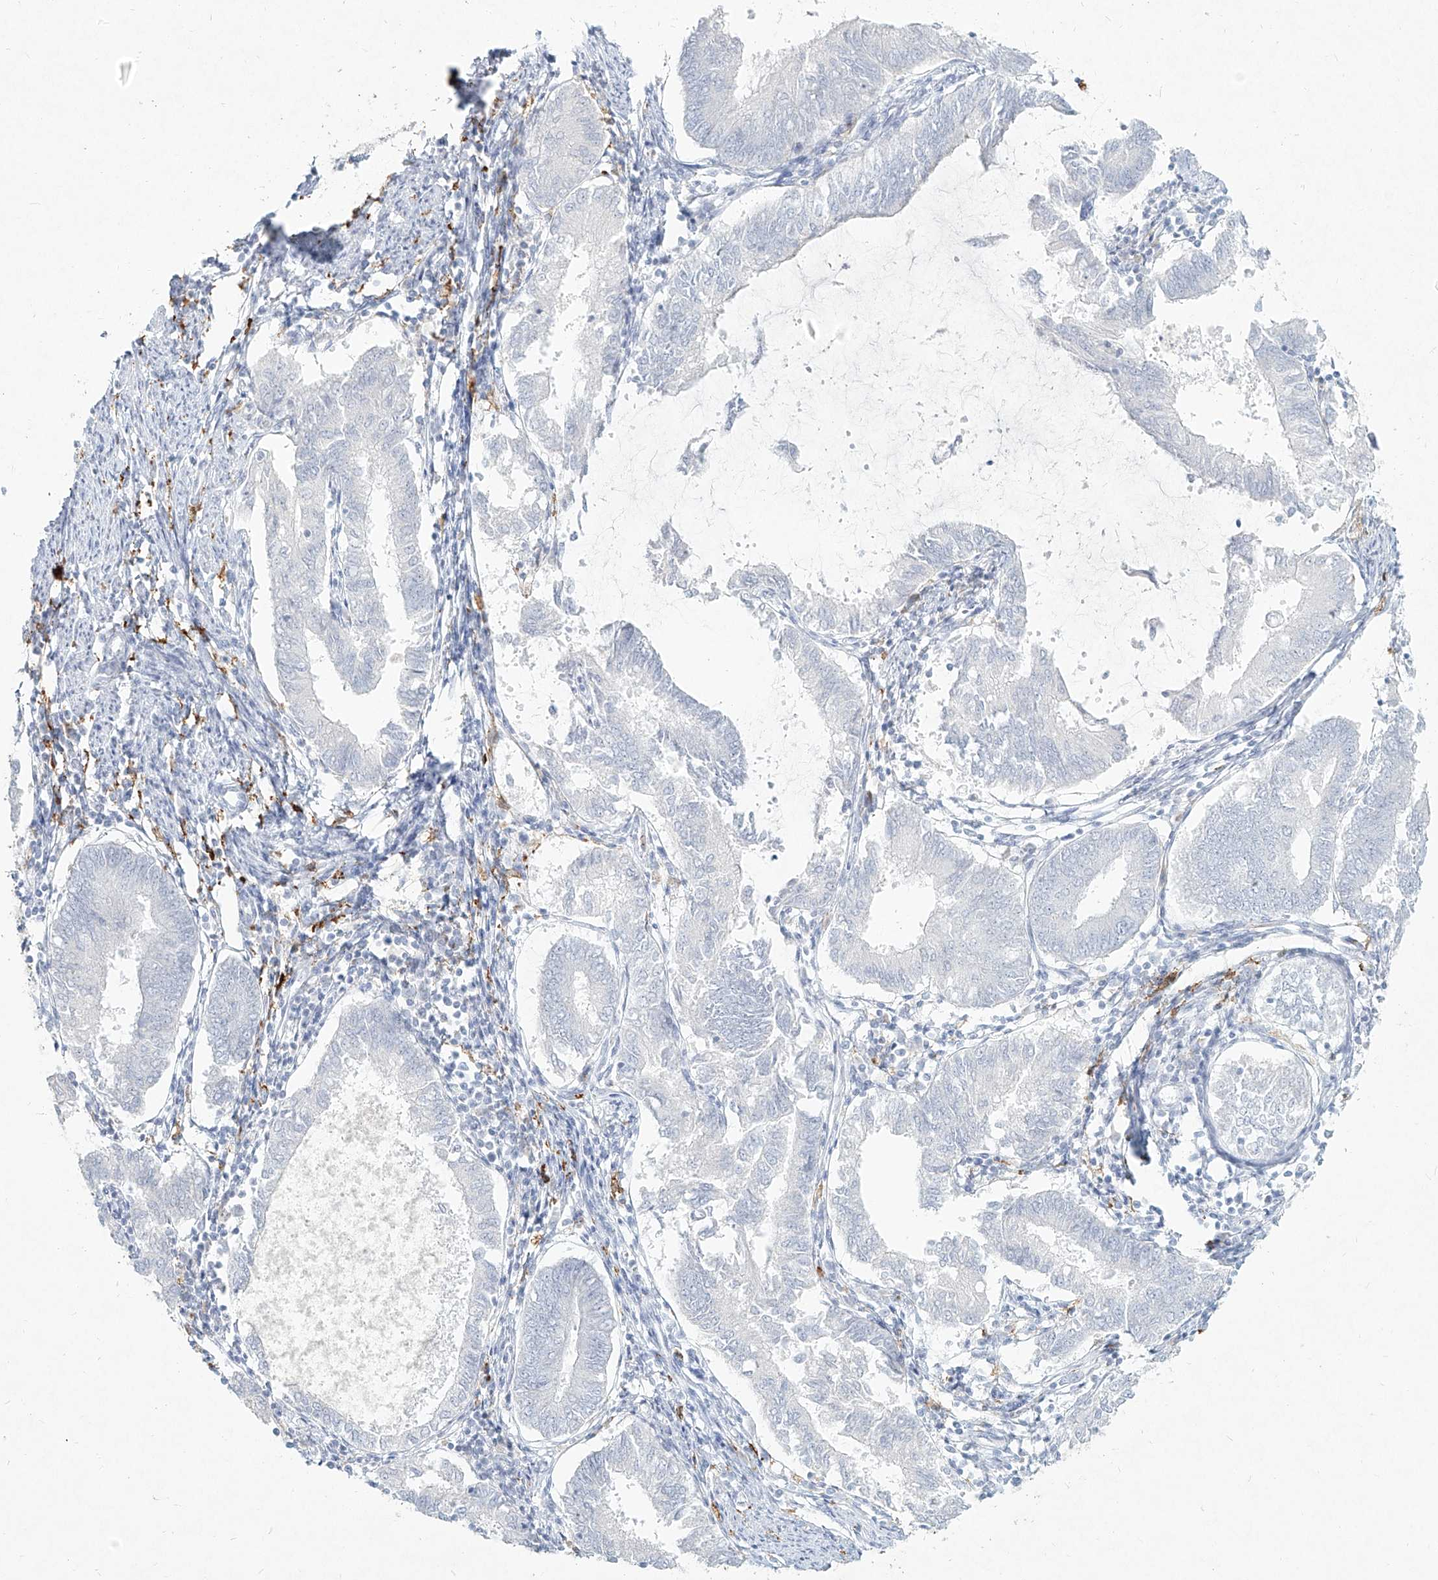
{"staining": {"intensity": "negative", "quantity": "none", "location": "none"}, "tissue": "endometrial cancer", "cell_type": "Tumor cells", "image_type": "cancer", "snomed": [{"axis": "morphology", "description": "Adenocarcinoma, NOS"}, {"axis": "topography", "description": "Endometrium"}], "caption": "Immunohistochemistry photomicrograph of neoplastic tissue: human endometrial adenocarcinoma stained with DAB (3,3'-diaminobenzidine) reveals no significant protein positivity in tumor cells.", "gene": "CD209", "patient": {"sex": "female", "age": 86}}